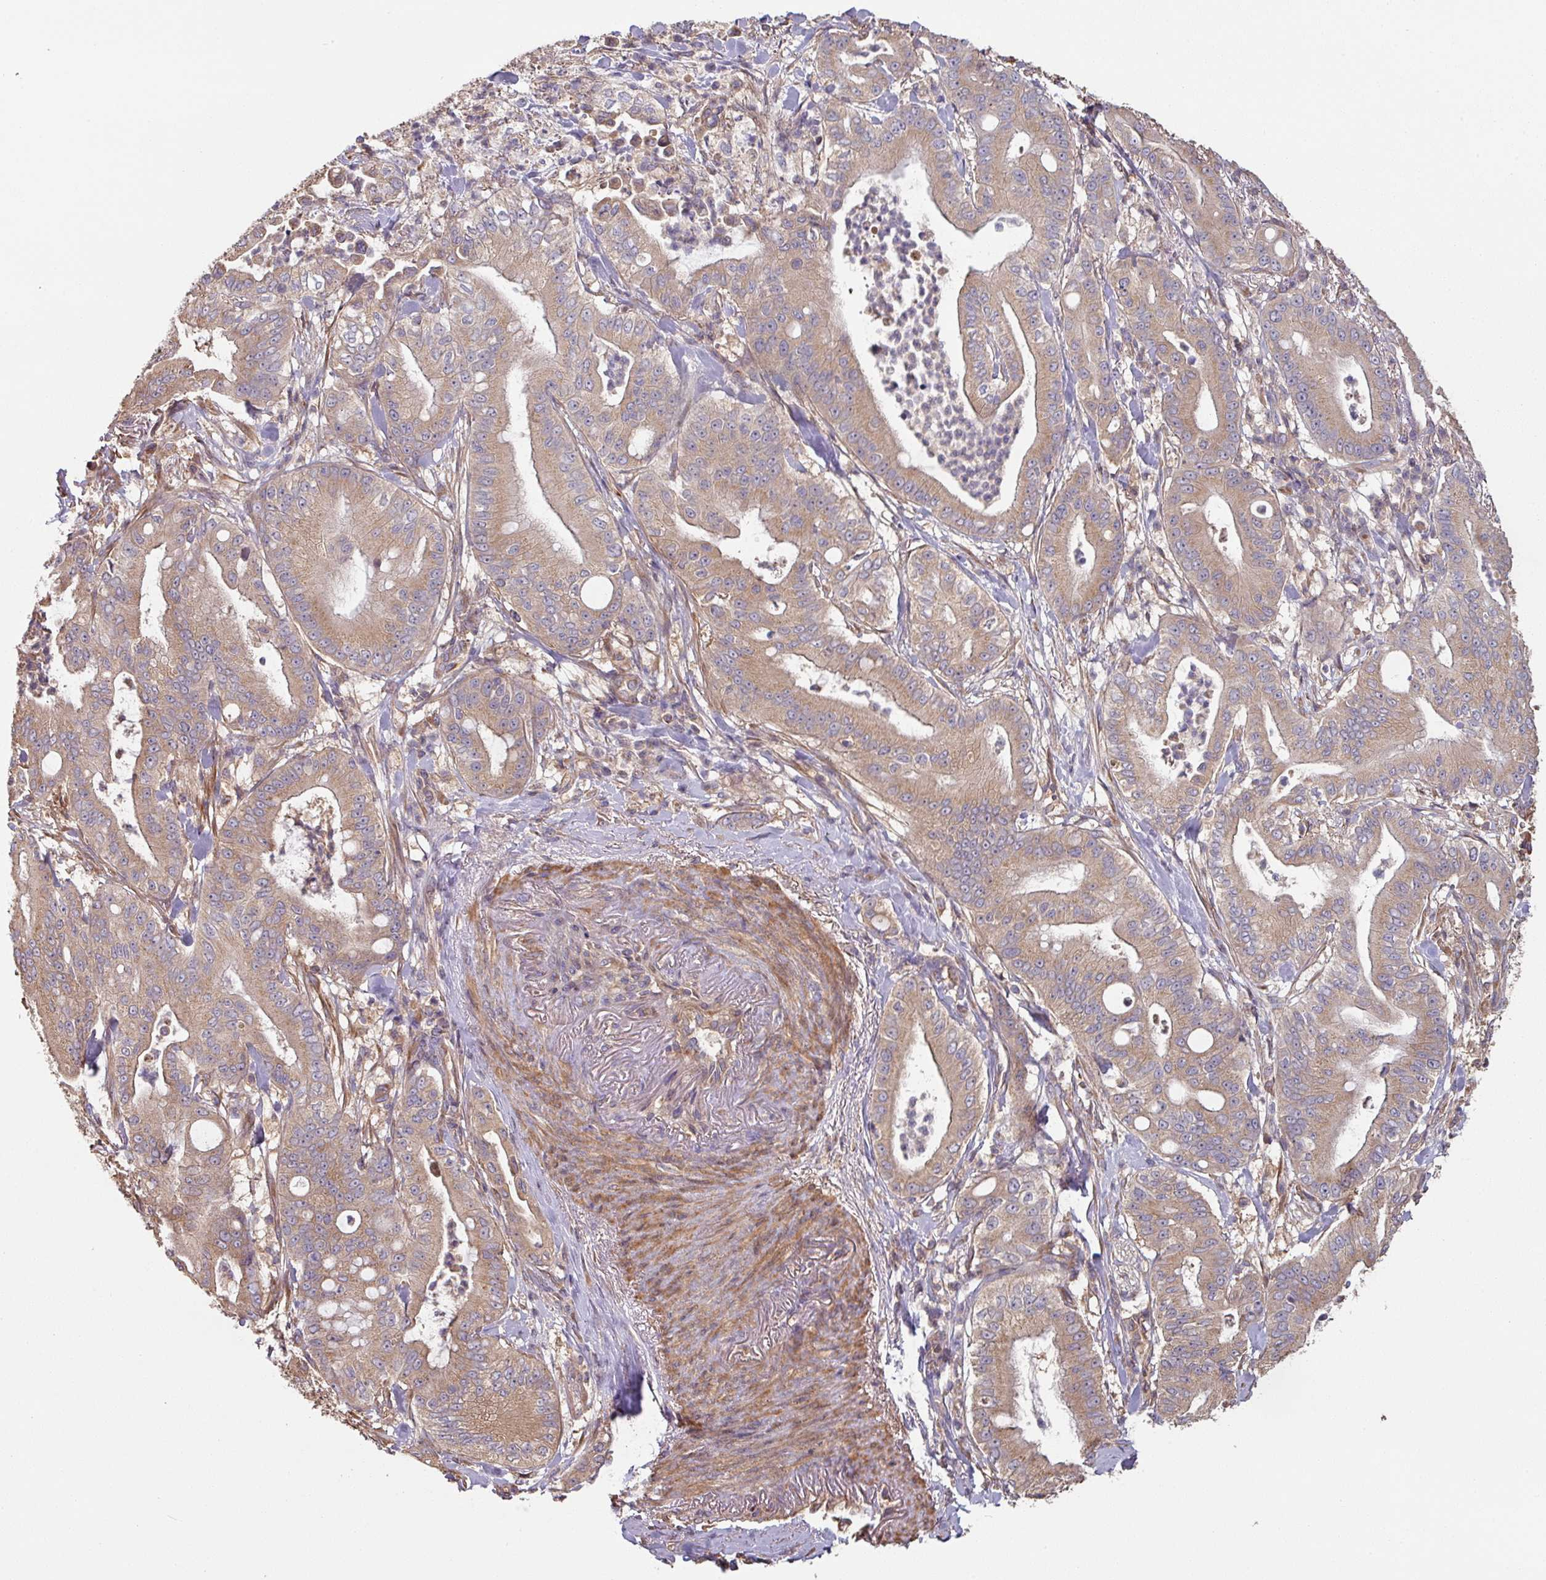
{"staining": {"intensity": "moderate", "quantity": ">75%", "location": "cytoplasmic/membranous"}, "tissue": "pancreatic cancer", "cell_type": "Tumor cells", "image_type": "cancer", "snomed": [{"axis": "morphology", "description": "Adenocarcinoma, NOS"}, {"axis": "topography", "description": "Pancreas"}], "caption": "A micrograph showing moderate cytoplasmic/membranous staining in about >75% of tumor cells in adenocarcinoma (pancreatic), as visualized by brown immunohistochemical staining.", "gene": "SIK1", "patient": {"sex": "male", "age": 71}}